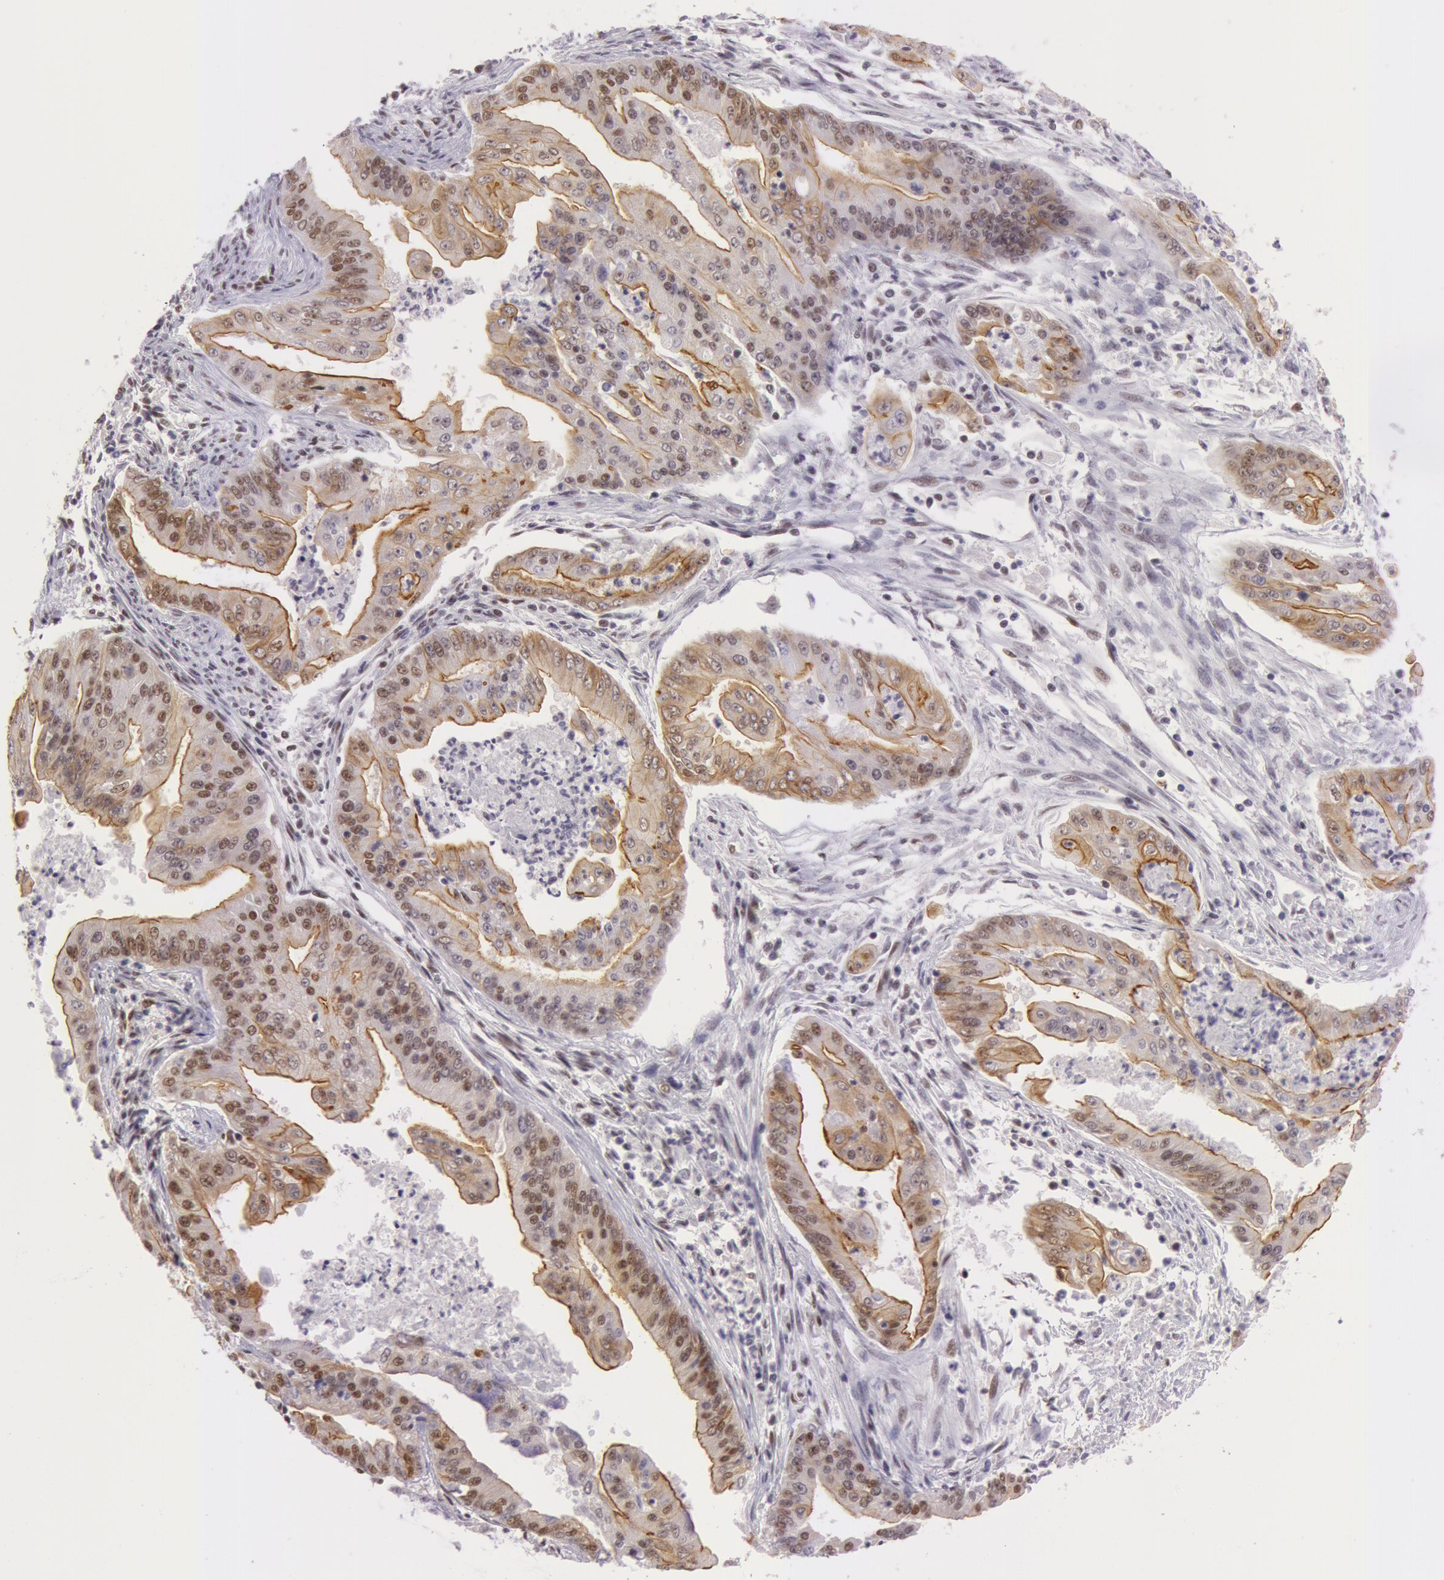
{"staining": {"intensity": "moderate", "quantity": "25%-75%", "location": "nuclear"}, "tissue": "endometrial cancer", "cell_type": "Tumor cells", "image_type": "cancer", "snomed": [{"axis": "morphology", "description": "Adenocarcinoma, NOS"}, {"axis": "topography", "description": "Endometrium"}], "caption": "DAB immunohistochemical staining of human endometrial cancer reveals moderate nuclear protein staining in about 25%-75% of tumor cells.", "gene": "NBN", "patient": {"sex": "female", "age": 63}}